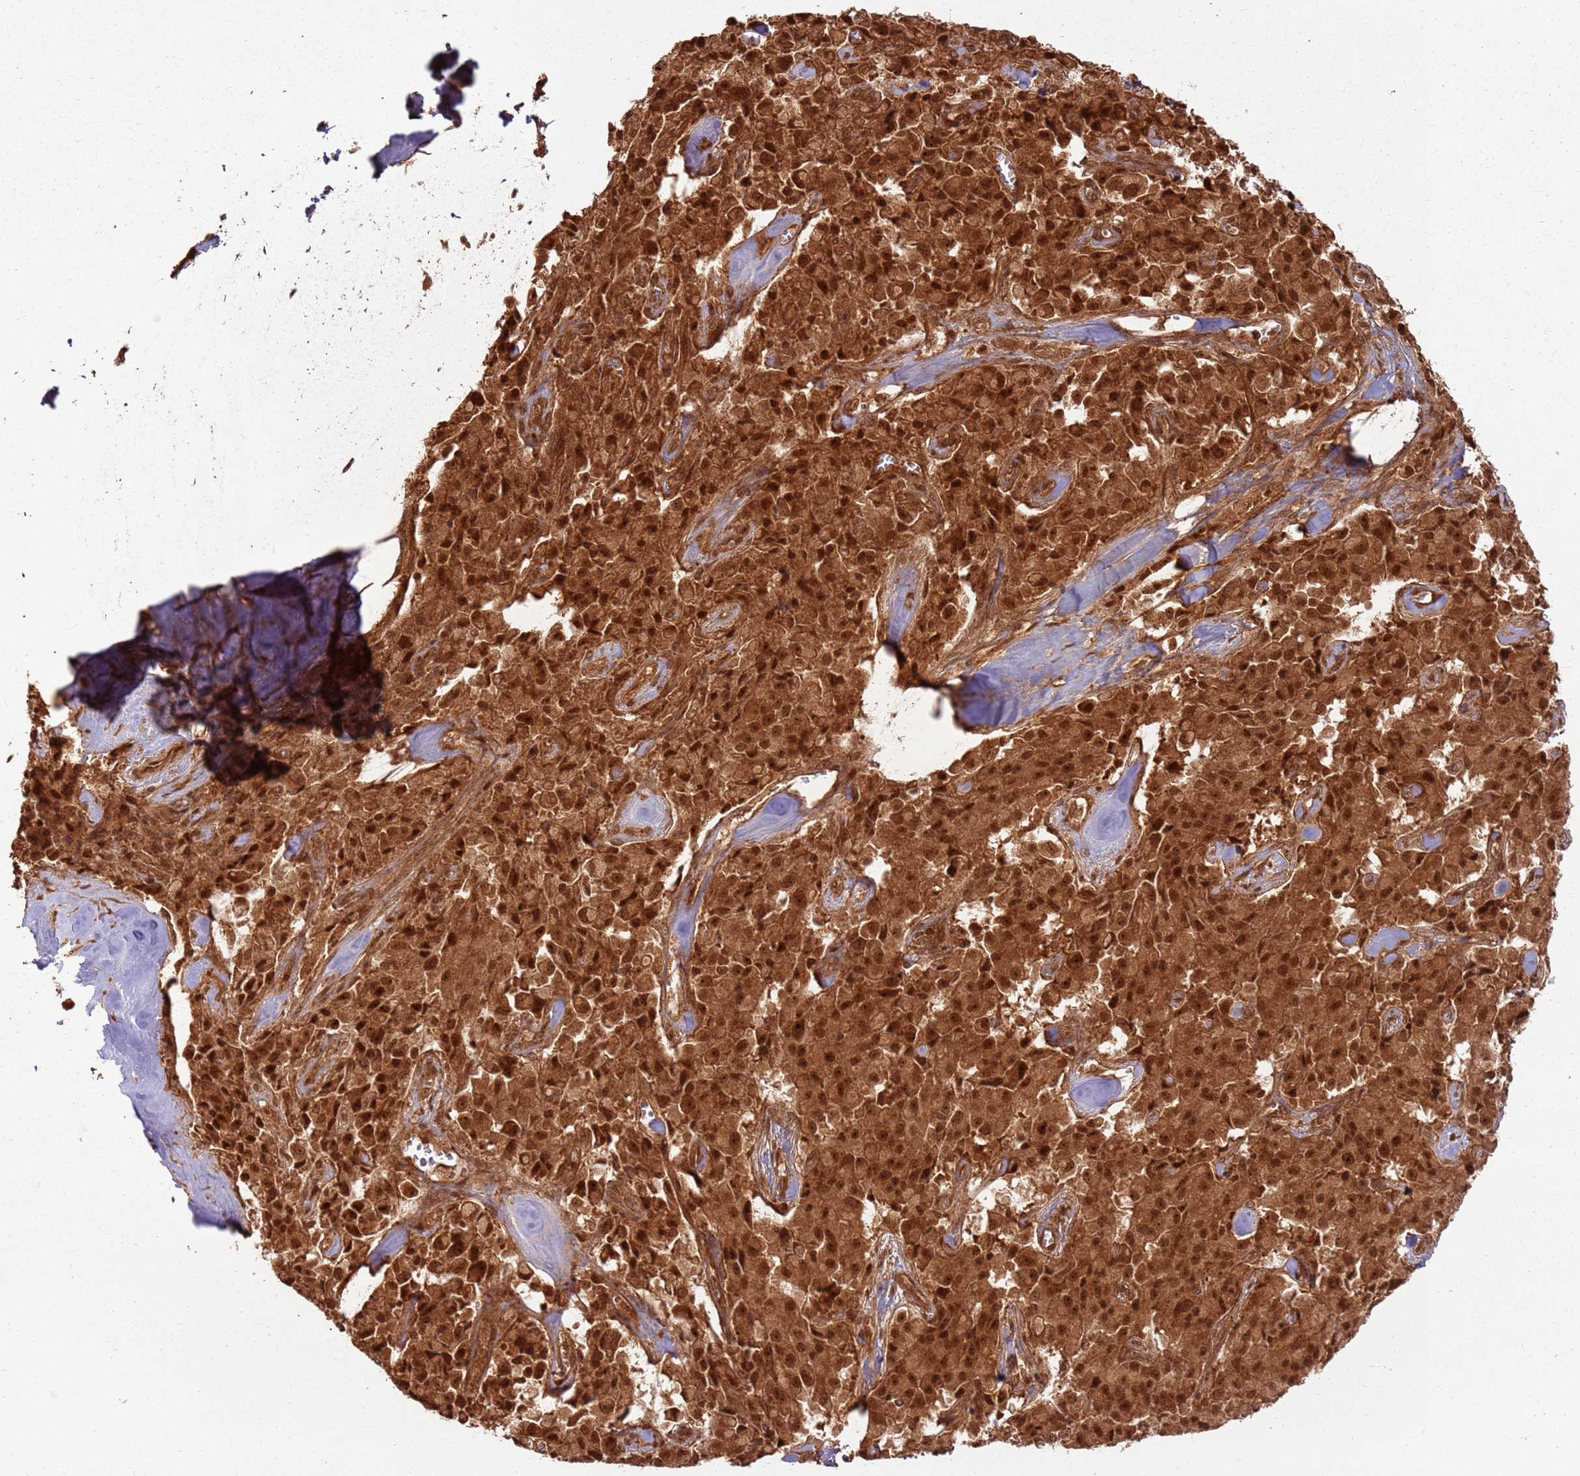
{"staining": {"intensity": "strong", "quantity": ">75%", "location": "cytoplasmic/membranous,nuclear"}, "tissue": "pancreatic cancer", "cell_type": "Tumor cells", "image_type": "cancer", "snomed": [{"axis": "morphology", "description": "Adenocarcinoma, NOS"}, {"axis": "topography", "description": "Pancreas"}], "caption": "Pancreatic cancer (adenocarcinoma) stained with DAB immunohistochemistry shows high levels of strong cytoplasmic/membranous and nuclear positivity in approximately >75% of tumor cells.", "gene": "TBC1D13", "patient": {"sex": "male", "age": 65}}